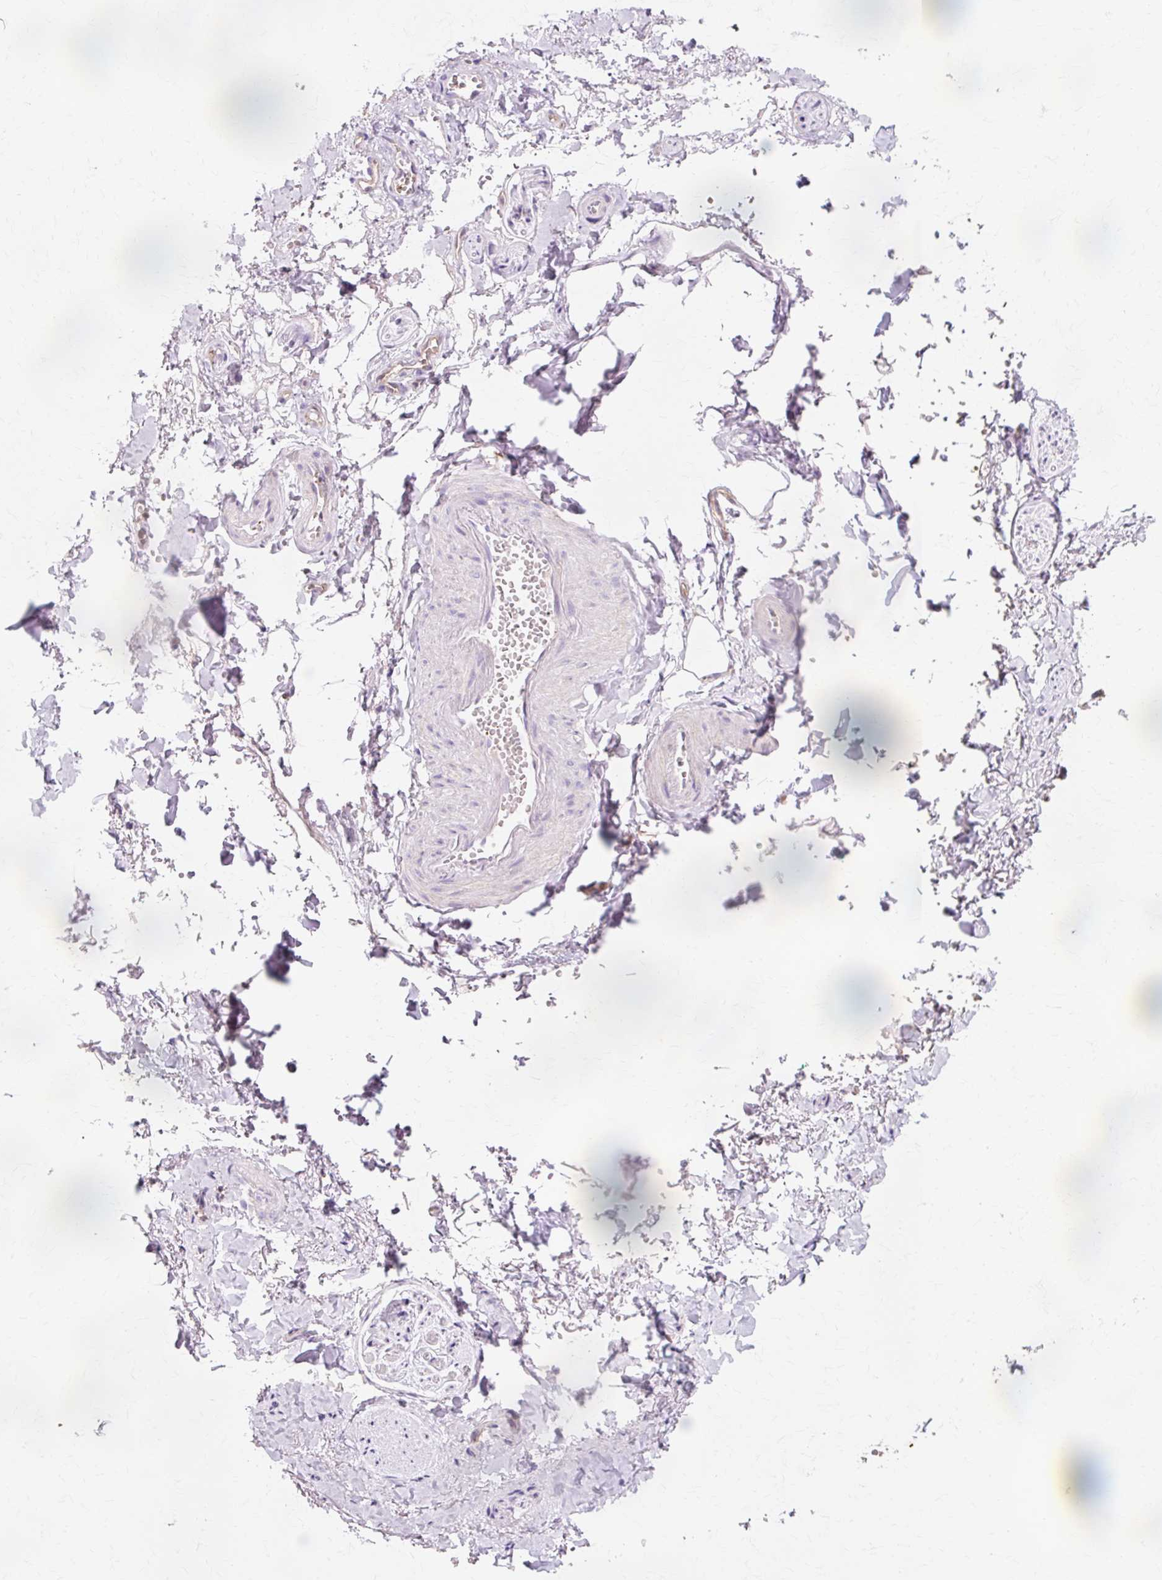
{"staining": {"intensity": "weak", "quantity": ">75%", "location": "cytoplasmic/membranous"}, "tissue": "adipose tissue", "cell_type": "Adipocytes", "image_type": "normal", "snomed": [{"axis": "morphology", "description": "Normal tissue, NOS"}, {"axis": "topography", "description": "Vulva"}, {"axis": "topography", "description": "Vagina"}, {"axis": "topography", "description": "Peripheral nerve tissue"}], "caption": "The histopathology image displays staining of normal adipose tissue, revealing weak cytoplasmic/membranous protein expression (brown color) within adipocytes. The protein of interest is shown in brown color, while the nuclei are stained blue.", "gene": "GPX1", "patient": {"sex": "female", "age": 66}}